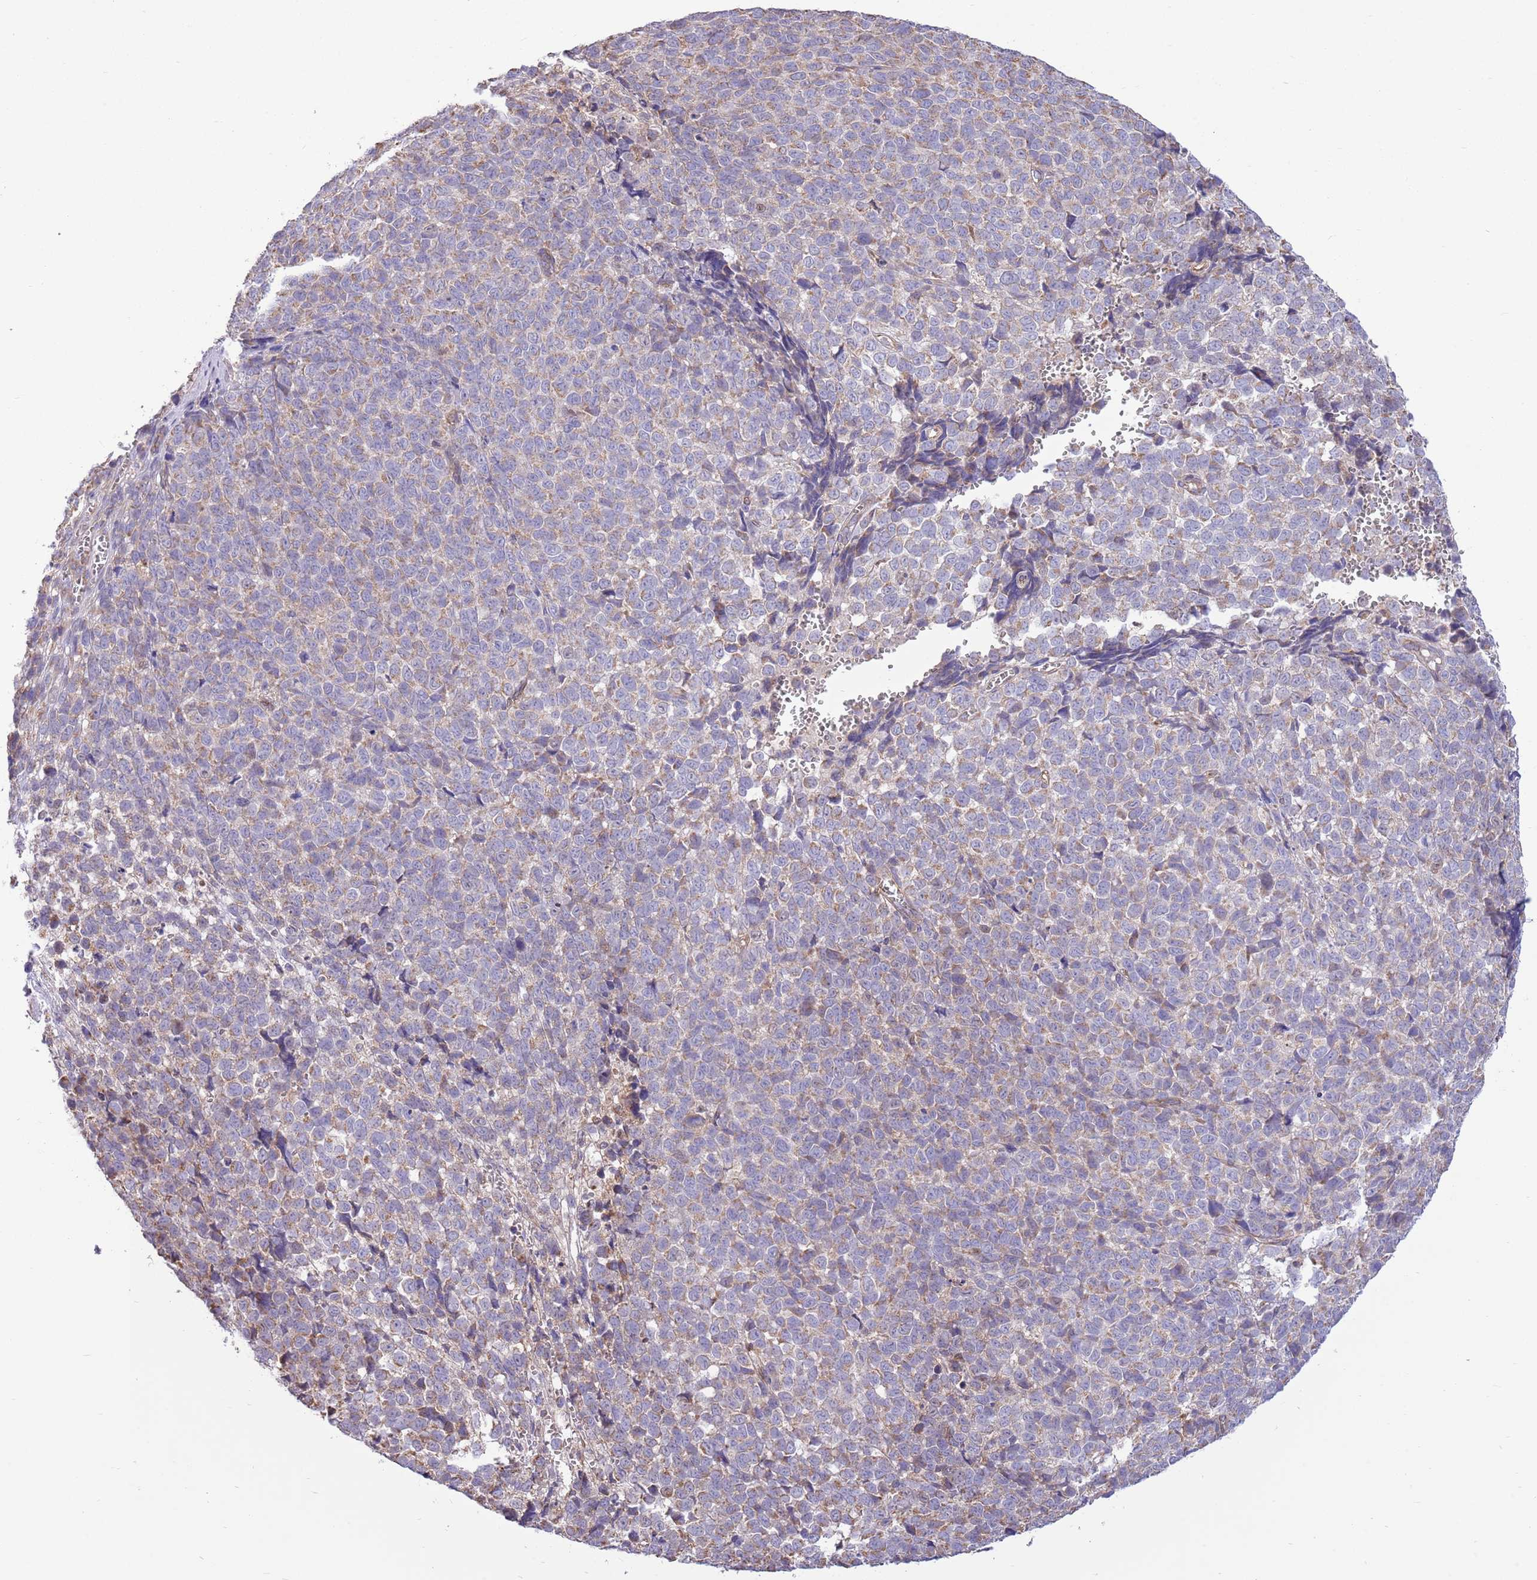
{"staining": {"intensity": "weak", "quantity": "25%-75%", "location": "cytoplasmic/membranous"}, "tissue": "melanoma", "cell_type": "Tumor cells", "image_type": "cancer", "snomed": [{"axis": "morphology", "description": "Malignant melanoma, NOS"}, {"axis": "topography", "description": "Nose, NOS"}], "caption": "Tumor cells show low levels of weak cytoplasmic/membranous expression in about 25%-75% of cells in human malignant melanoma.", "gene": "ARL2BP", "patient": {"sex": "female", "age": 48}}